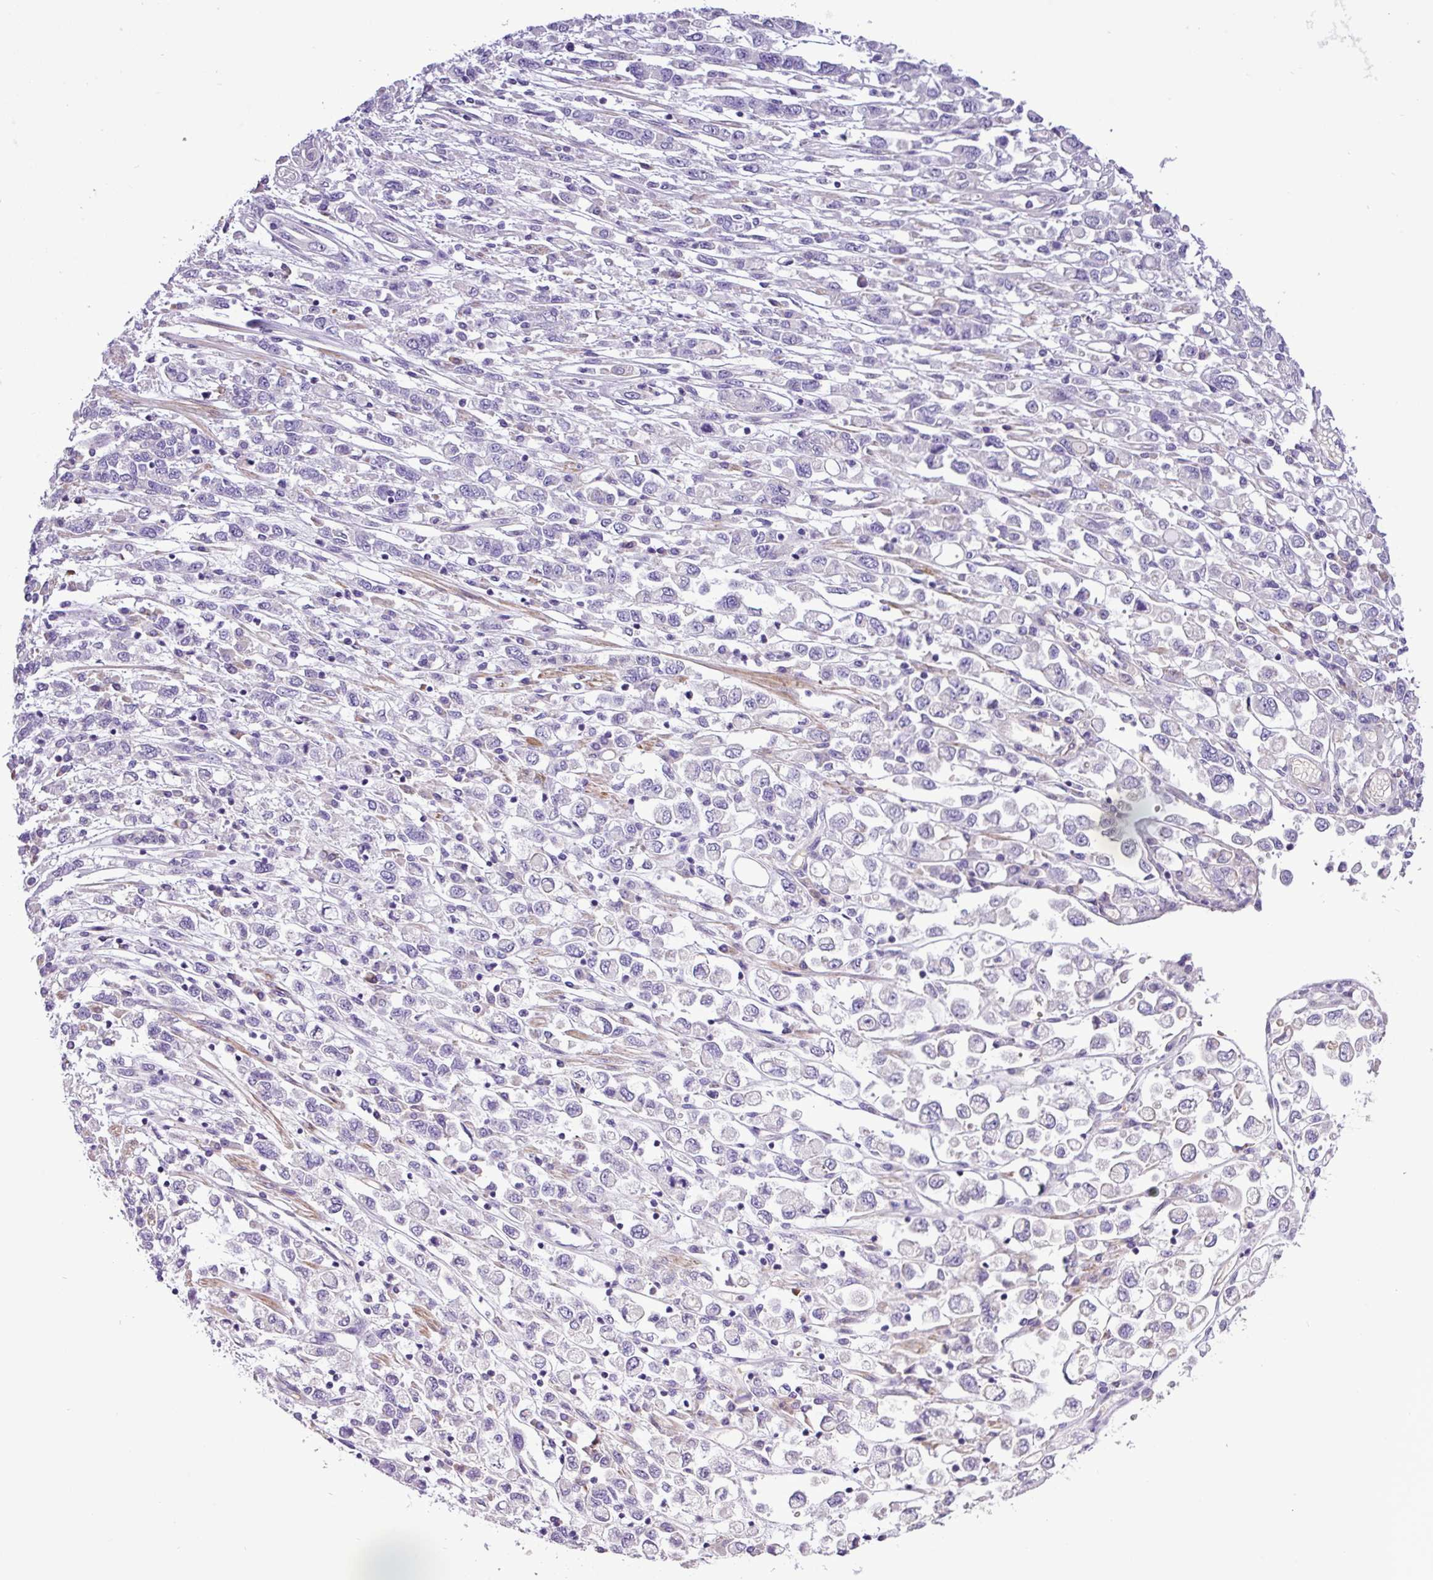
{"staining": {"intensity": "negative", "quantity": "none", "location": "none"}, "tissue": "stomach cancer", "cell_type": "Tumor cells", "image_type": "cancer", "snomed": [{"axis": "morphology", "description": "Adenocarcinoma, NOS"}, {"axis": "topography", "description": "Stomach"}], "caption": "Adenocarcinoma (stomach) stained for a protein using immunohistochemistry shows no staining tumor cells.", "gene": "C11orf91", "patient": {"sex": "female", "age": 76}}